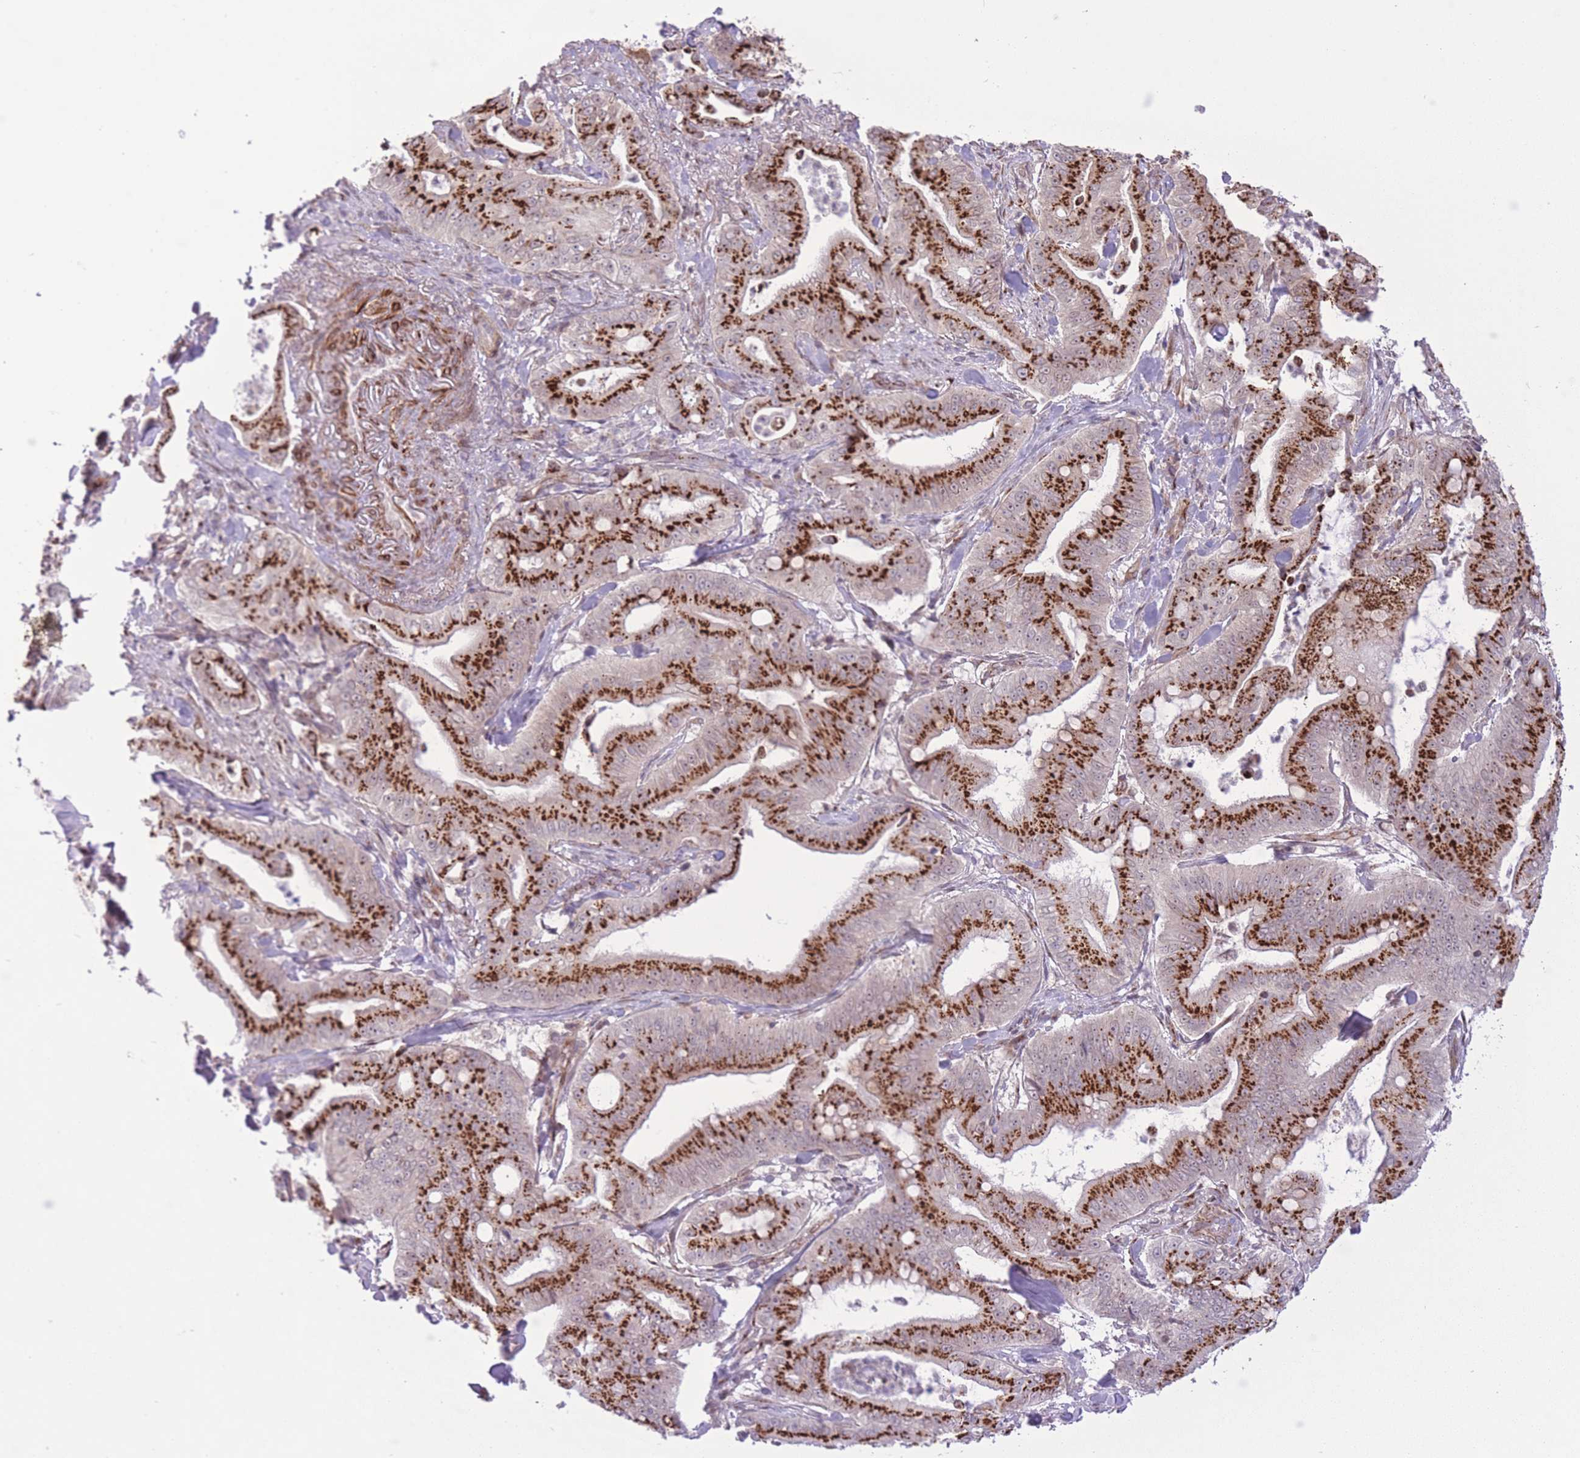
{"staining": {"intensity": "strong", "quantity": ">75%", "location": "cytoplasmic/membranous"}, "tissue": "pancreatic cancer", "cell_type": "Tumor cells", "image_type": "cancer", "snomed": [{"axis": "morphology", "description": "Adenocarcinoma, NOS"}, {"axis": "topography", "description": "Pancreas"}], "caption": "Immunohistochemistry (IHC) of pancreatic cancer (adenocarcinoma) reveals high levels of strong cytoplasmic/membranous expression in approximately >75% of tumor cells. The staining was performed using DAB, with brown indicating positive protein expression. Nuclei are stained blue with hematoxylin.", "gene": "ZBED5", "patient": {"sex": "male", "age": 71}}